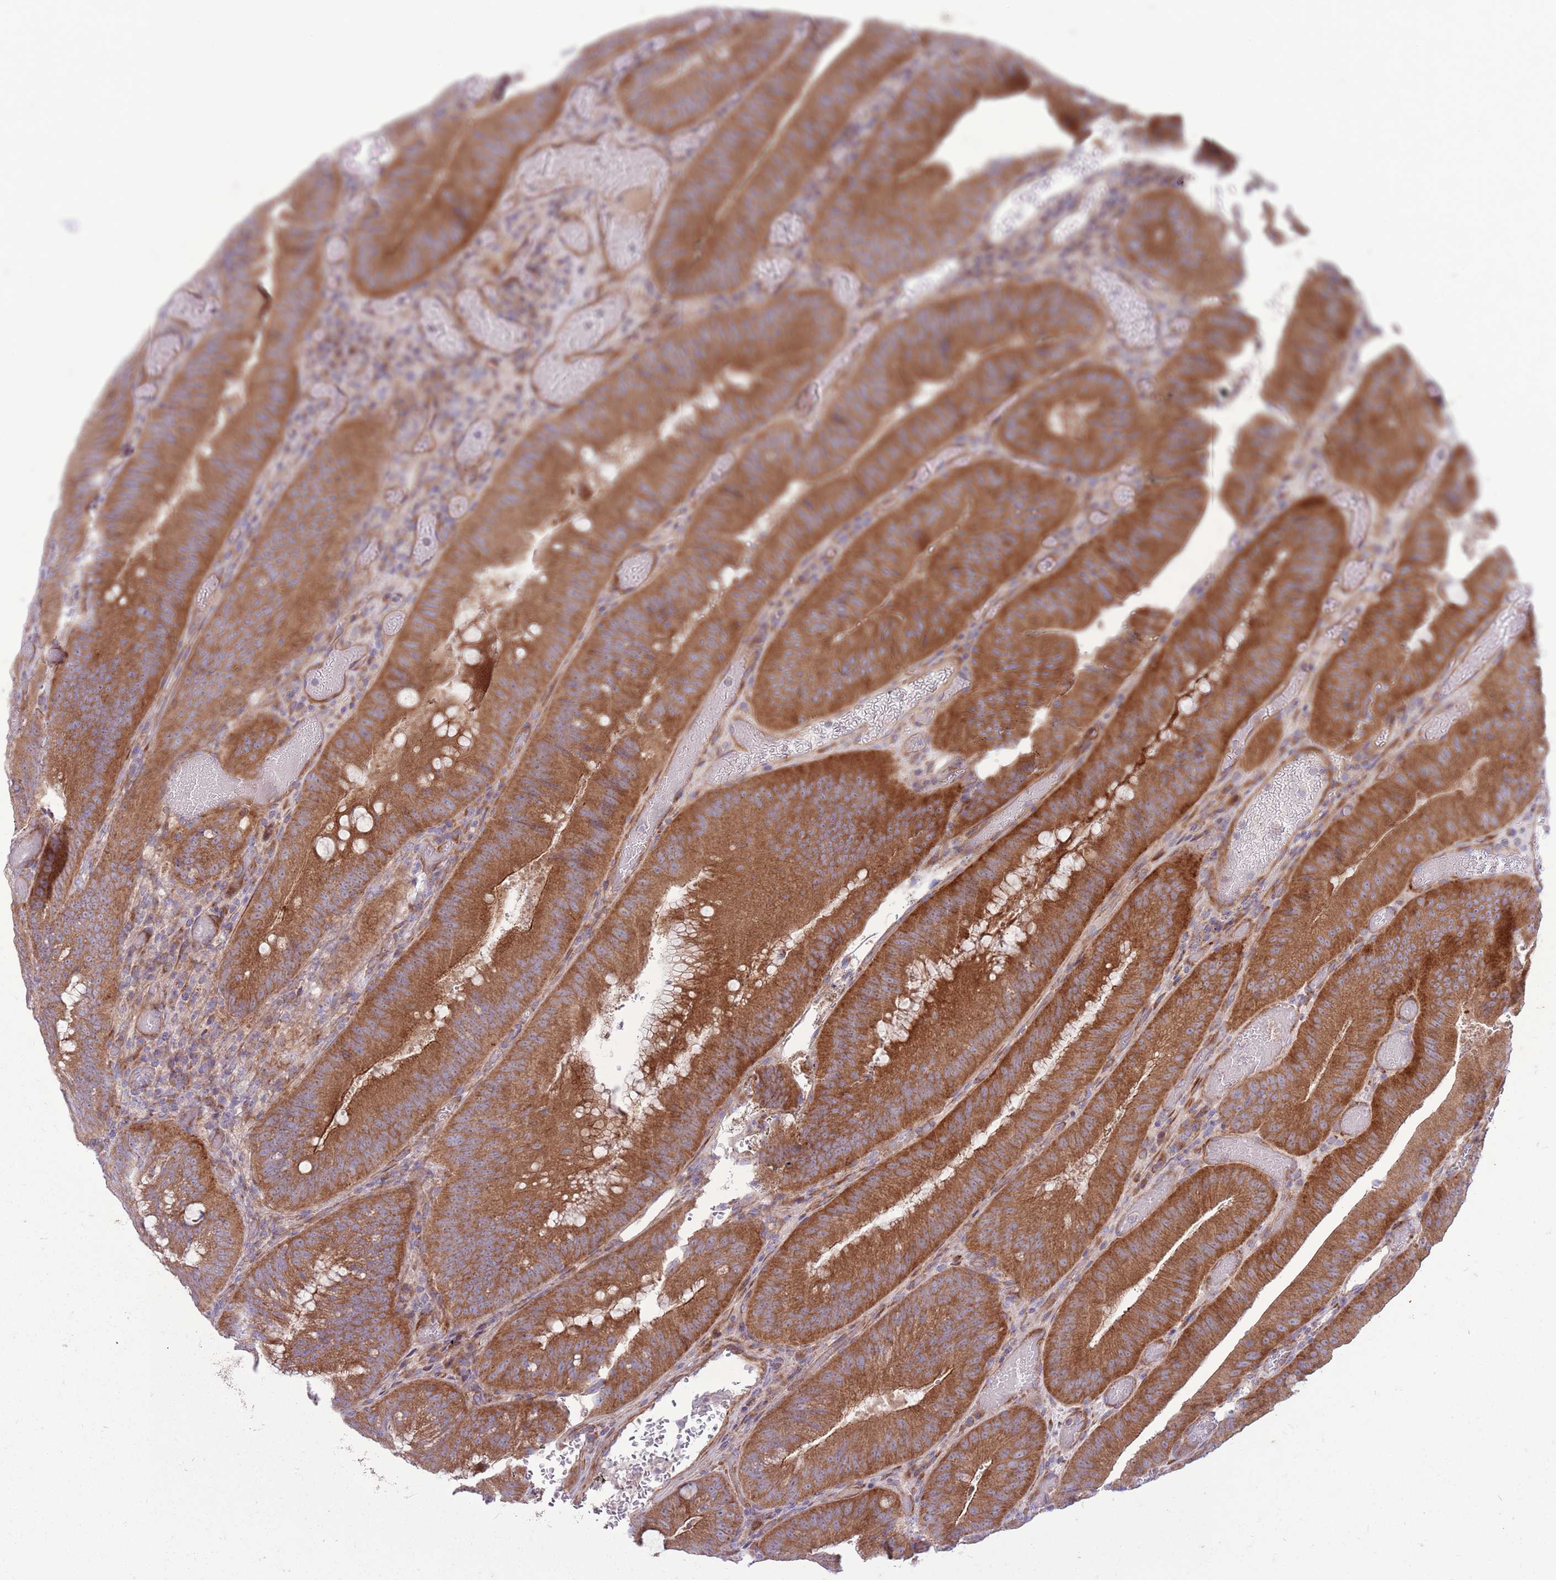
{"staining": {"intensity": "strong", "quantity": ">75%", "location": "cytoplasmic/membranous"}, "tissue": "colorectal cancer", "cell_type": "Tumor cells", "image_type": "cancer", "snomed": [{"axis": "morphology", "description": "Adenocarcinoma, NOS"}, {"axis": "topography", "description": "Colon"}], "caption": "Adenocarcinoma (colorectal) was stained to show a protein in brown. There is high levels of strong cytoplasmic/membranous staining in about >75% of tumor cells.", "gene": "TOMM5", "patient": {"sex": "female", "age": 43}}